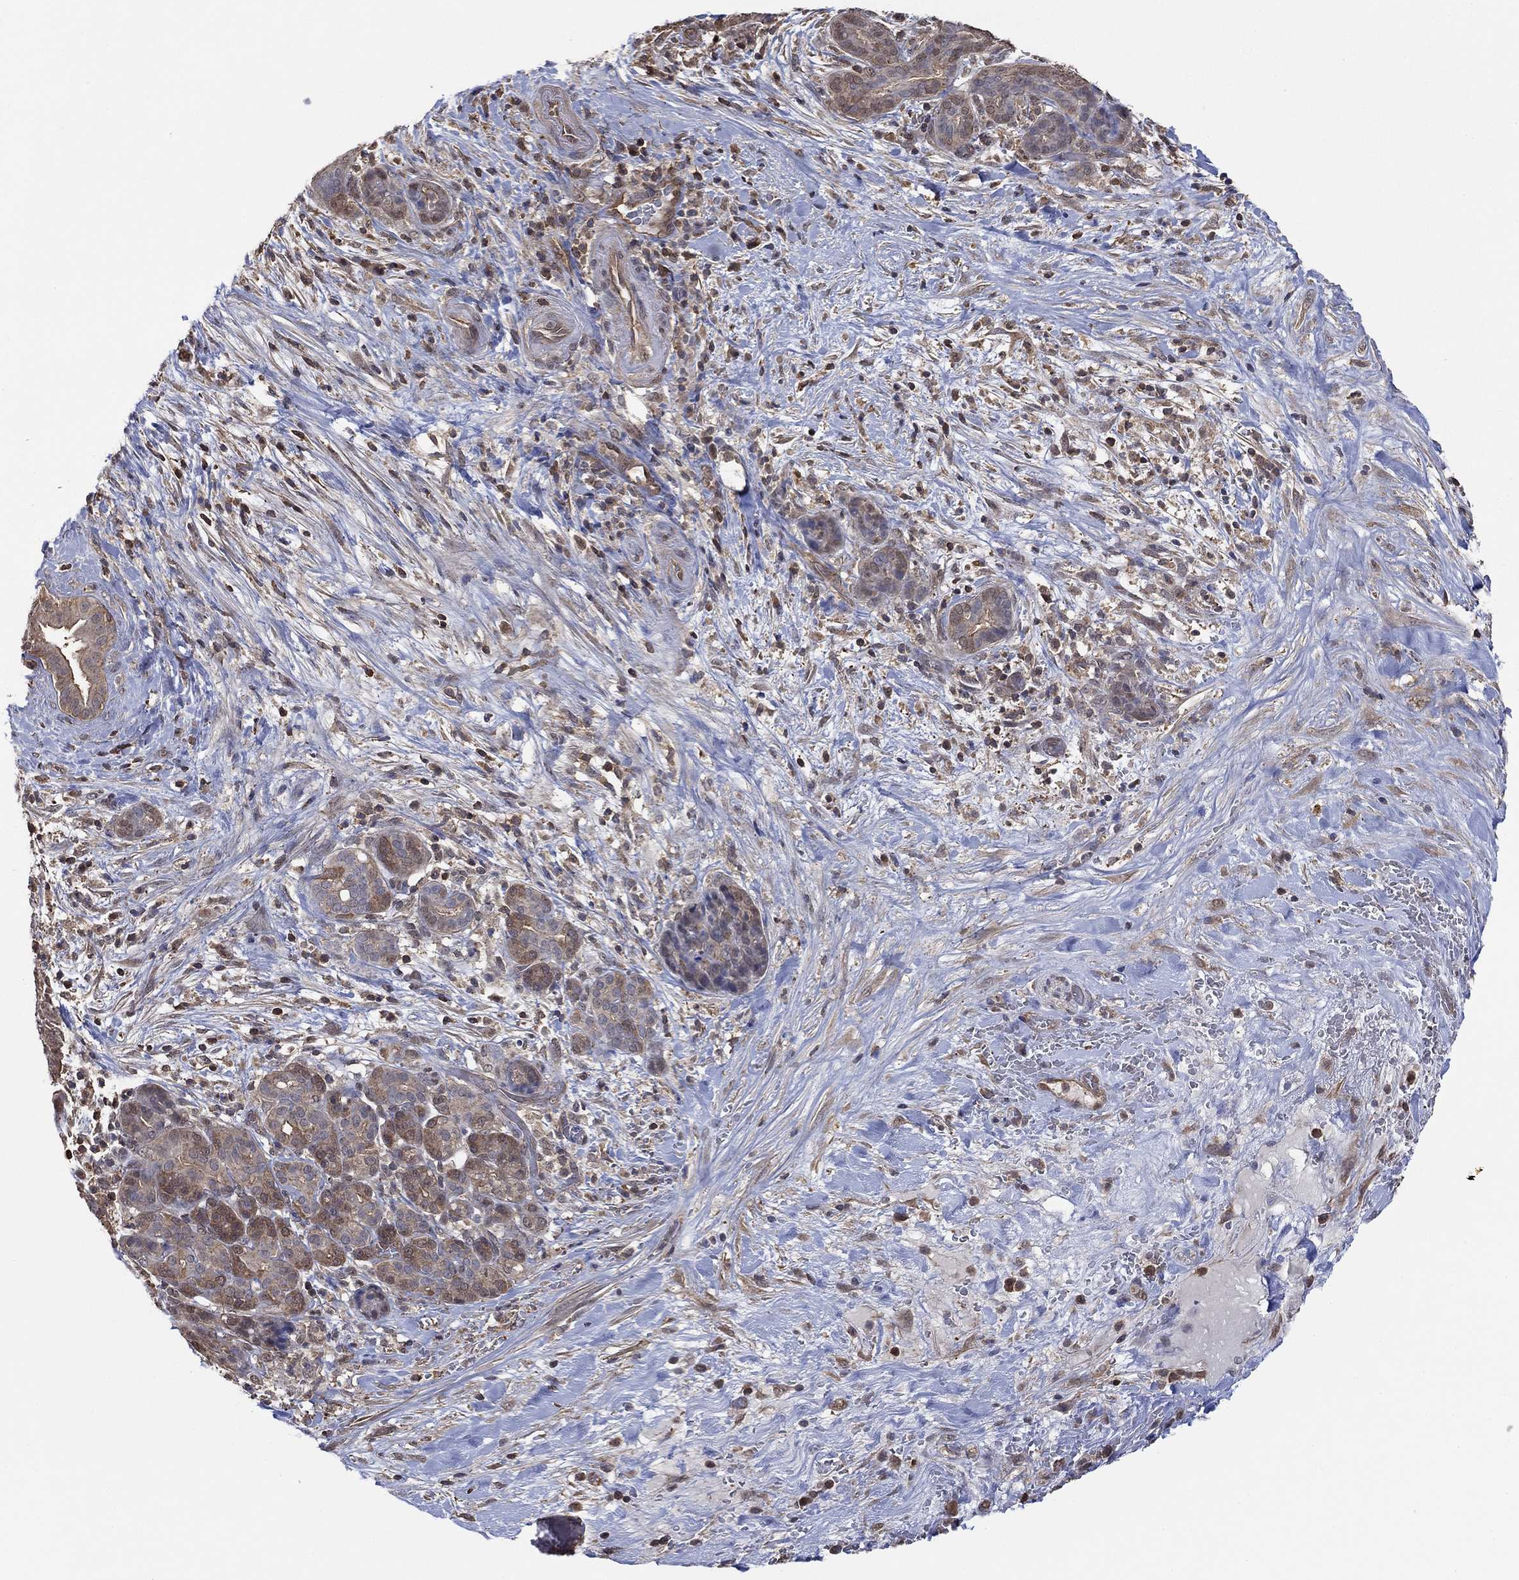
{"staining": {"intensity": "weak", "quantity": ">75%", "location": "cytoplasmic/membranous"}, "tissue": "pancreatic cancer", "cell_type": "Tumor cells", "image_type": "cancer", "snomed": [{"axis": "morphology", "description": "Adenocarcinoma, NOS"}, {"axis": "topography", "description": "Pancreas"}], "caption": "Immunohistochemical staining of human pancreatic adenocarcinoma exhibits weak cytoplasmic/membranous protein staining in approximately >75% of tumor cells.", "gene": "RNF114", "patient": {"sex": "male", "age": 44}}